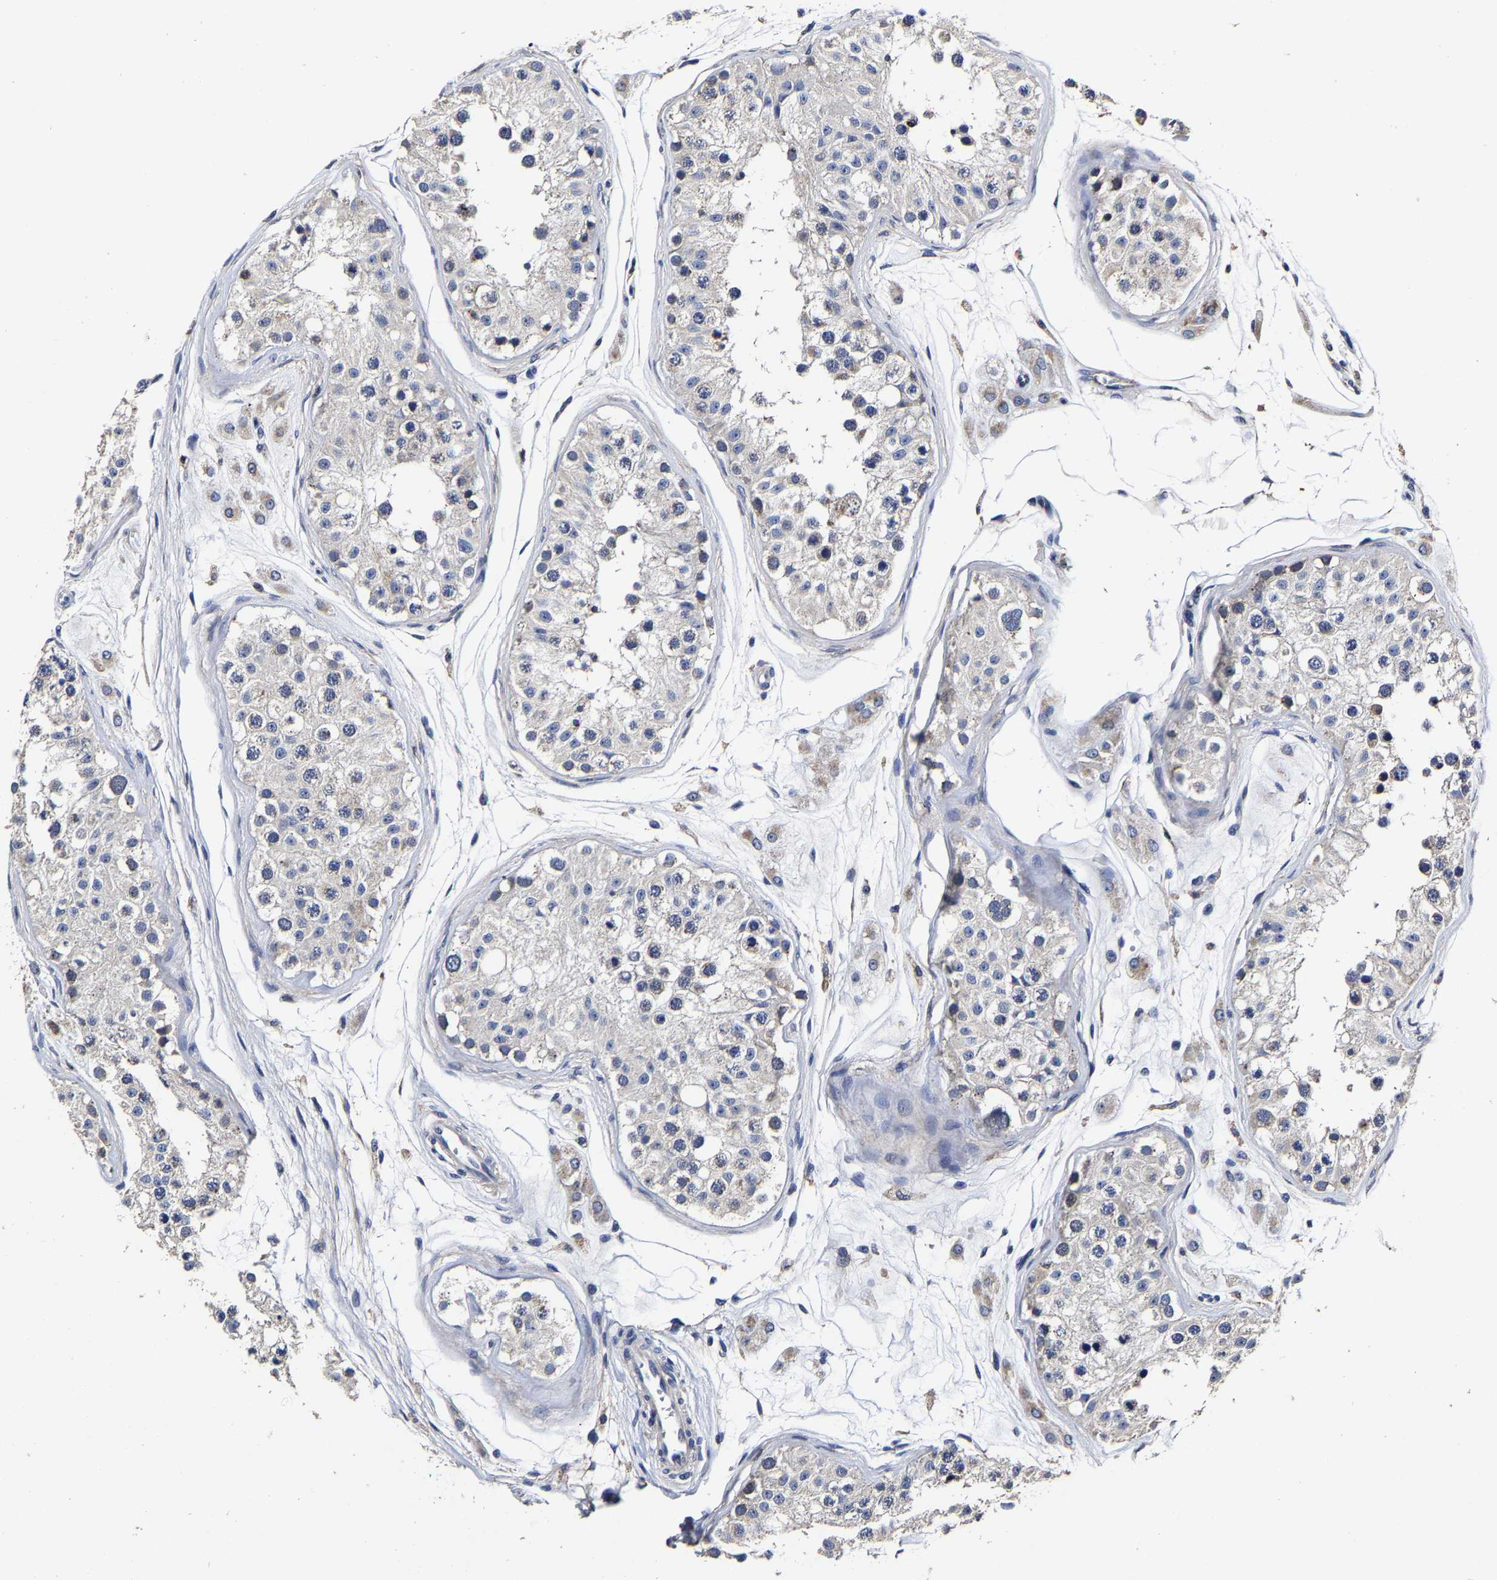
{"staining": {"intensity": "strong", "quantity": "<25%", "location": "cytoplasmic/membranous"}, "tissue": "testis", "cell_type": "Cells in seminiferous ducts", "image_type": "normal", "snomed": [{"axis": "morphology", "description": "Normal tissue, NOS"}, {"axis": "morphology", "description": "Adenocarcinoma, metastatic, NOS"}, {"axis": "topography", "description": "Testis"}], "caption": "Testis stained for a protein exhibits strong cytoplasmic/membranous positivity in cells in seminiferous ducts. The staining is performed using DAB brown chromogen to label protein expression. The nuclei are counter-stained blue using hematoxylin.", "gene": "AASS", "patient": {"sex": "male", "age": 26}}